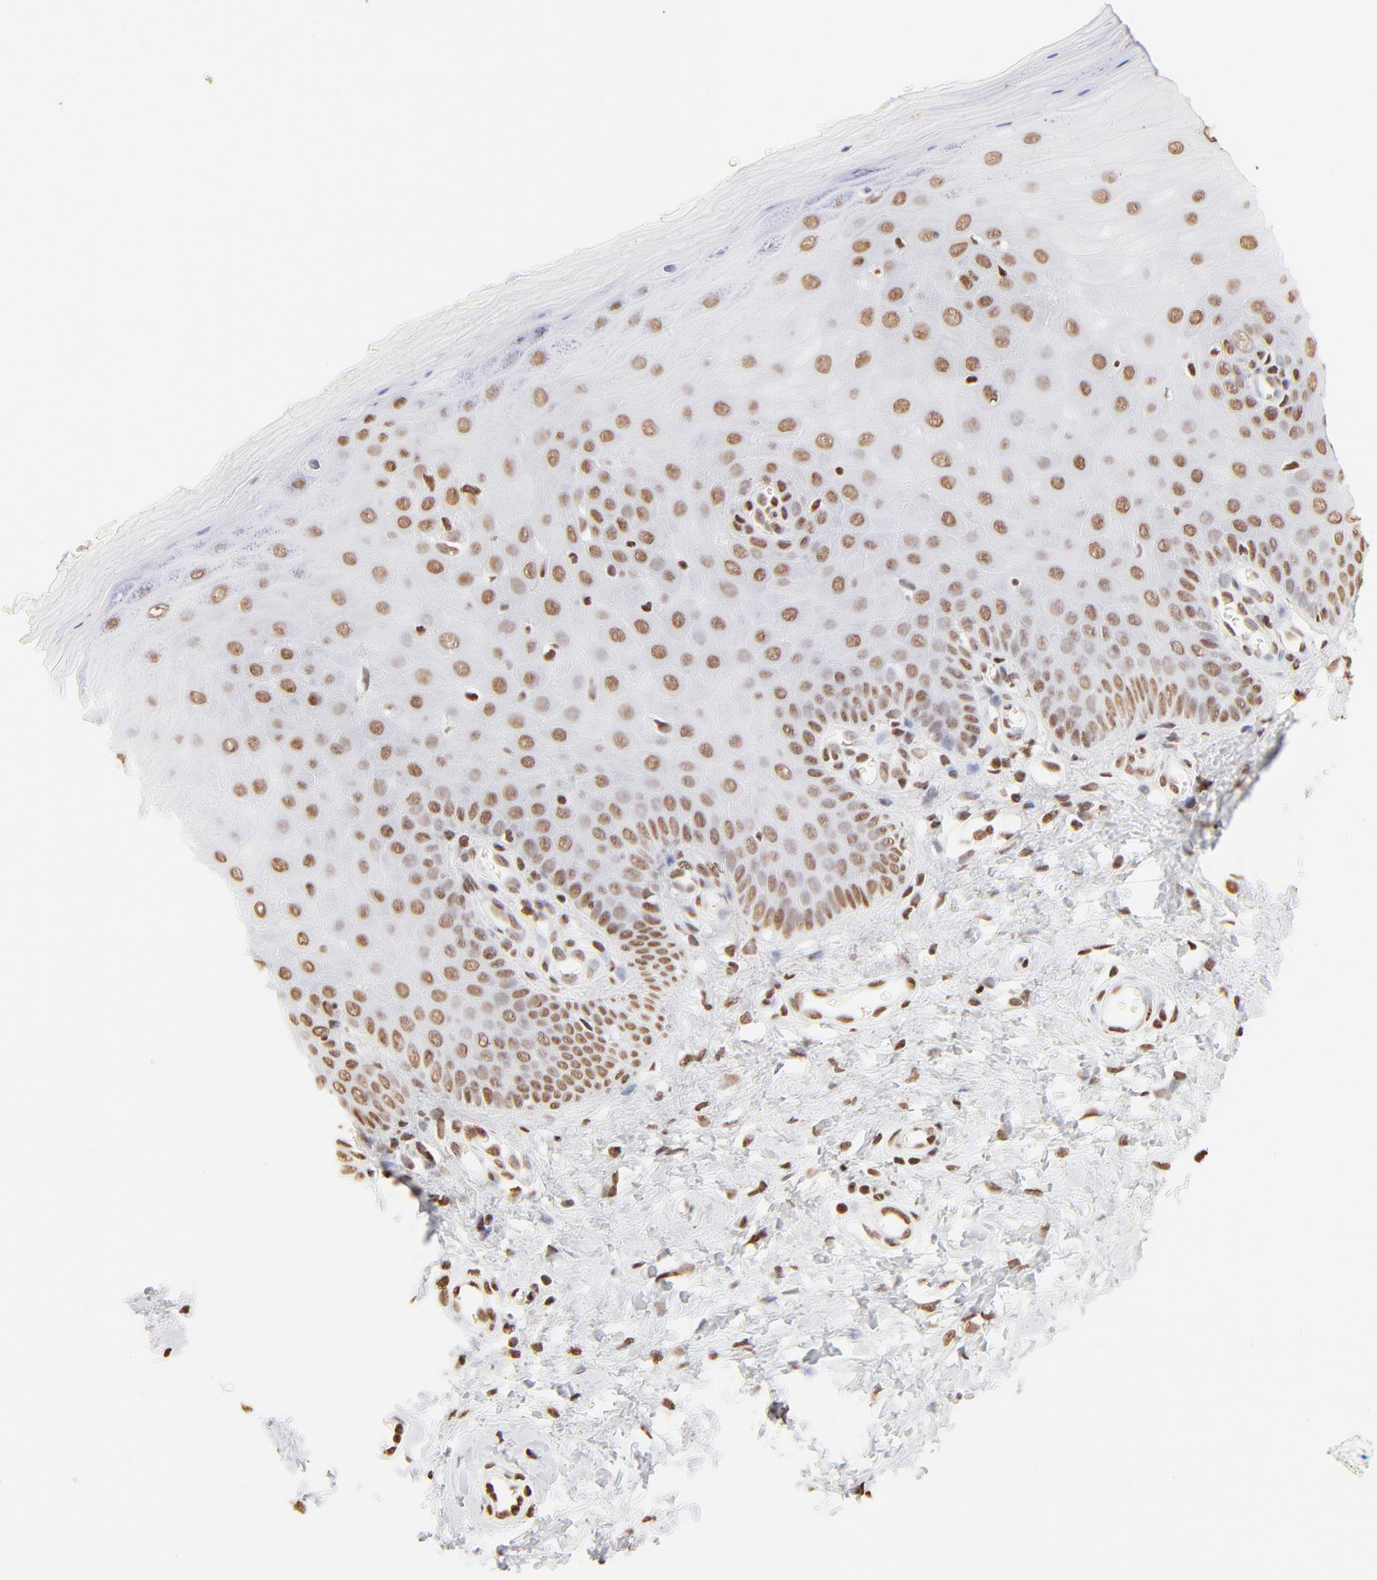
{"staining": {"intensity": "strong", "quantity": ">75%", "location": "nuclear"}, "tissue": "cervix", "cell_type": "Glandular cells", "image_type": "normal", "snomed": [{"axis": "morphology", "description": "Normal tissue, NOS"}, {"axis": "topography", "description": "Cervix"}], "caption": "Glandular cells exhibit high levels of strong nuclear positivity in about >75% of cells in normal cervix. The protein is shown in brown color, while the nuclei are stained blue.", "gene": "ZNF540", "patient": {"sex": "female", "age": 55}}